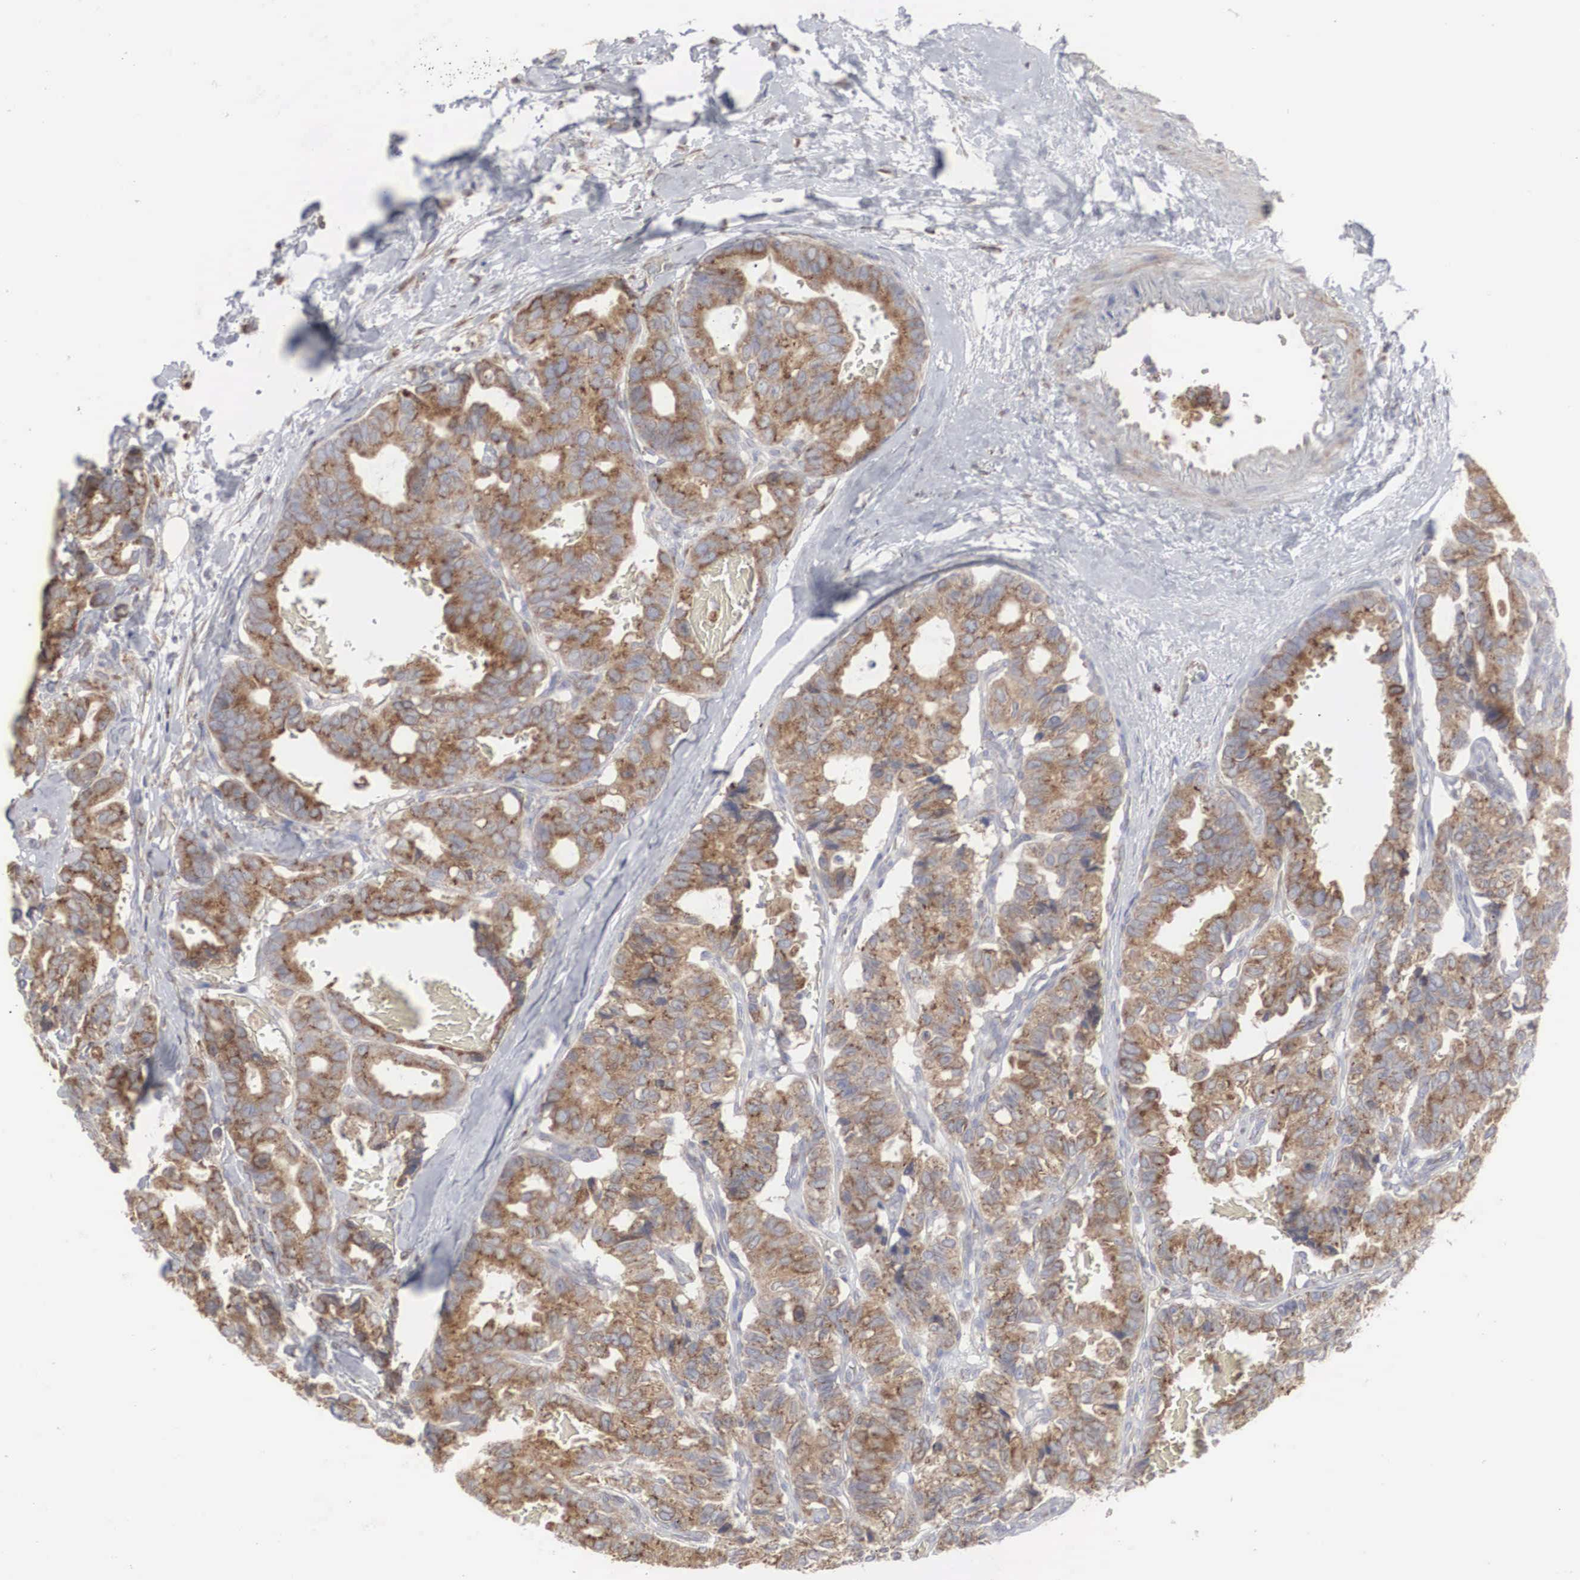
{"staining": {"intensity": "strong", "quantity": "25%-75%", "location": "cytoplasmic/membranous"}, "tissue": "breast cancer", "cell_type": "Tumor cells", "image_type": "cancer", "snomed": [{"axis": "morphology", "description": "Duct carcinoma"}, {"axis": "topography", "description": "Breast"}], "caption": "Breast infiltrating ductal carcinoma stained with a protein marker reveals strong staining in tumor cells.", "gene": "MIA2", "patient": {"sex": "female", "age": 69}}